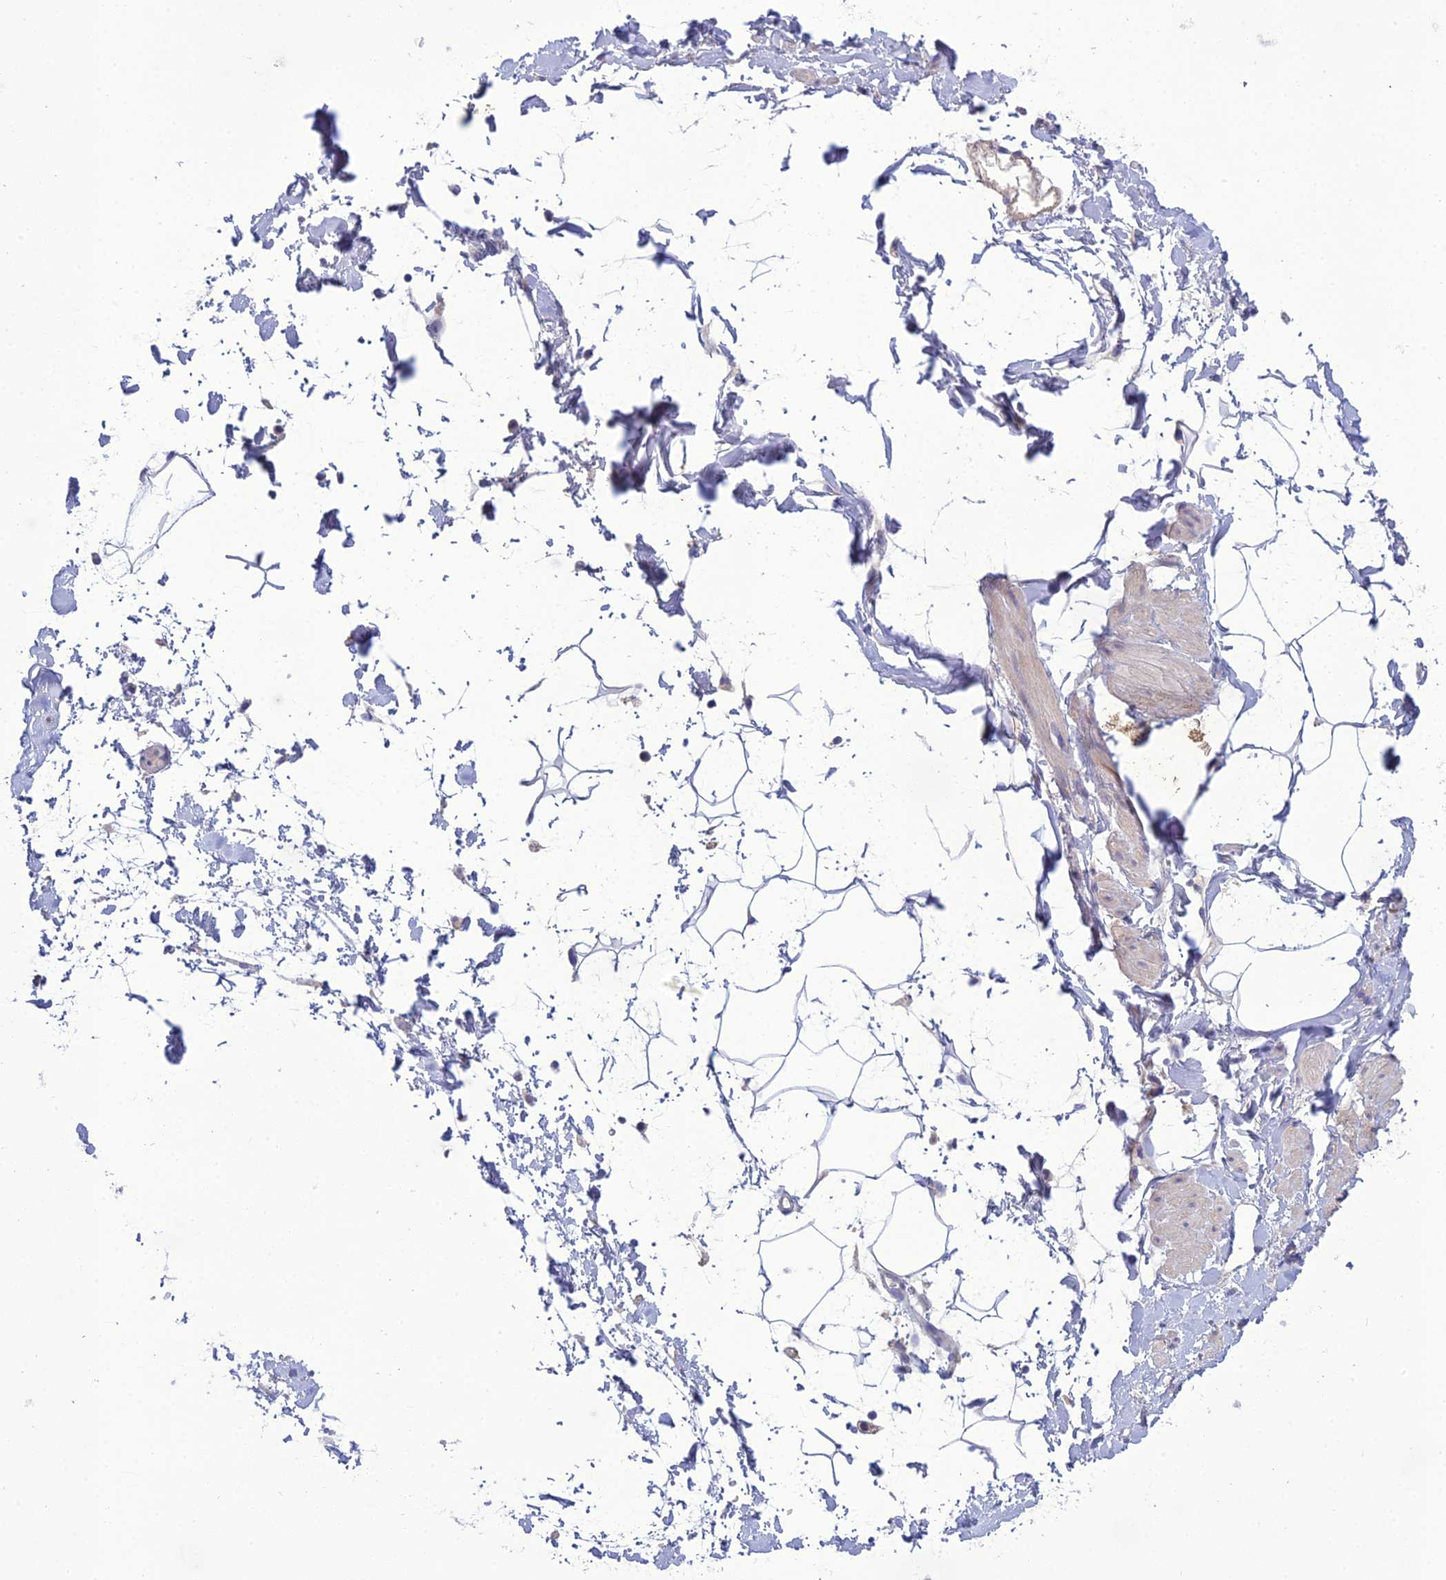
{"staining": {"intensity": "negative", "quantity": "none", "location": "none"}, "tissue": "adipose tissue", "cell_type": "Adipocytes", "image_type": "normal", "snomed": [{"axis": "morphology", "description": "Normal tissue, NOS"}, {"axis": "topography", "description": "Soft tissue"}, {"axis": "topography", "description": "Adipose tissue"}, {"axis": "topography", "description": "Vascular tissue"}, {"axis": "topography", "description": "Peripheral nerve tissue"}], "caption": "Immunohistochemistry (IHC) image of normal adipose tissue: human adipose tissue stained with DAB (3,3'-diaminobenzidine) displays no significant protein expression in adipocytes.", "gene": "GDF6", "patient": {"sex": "male", "age": 74}}